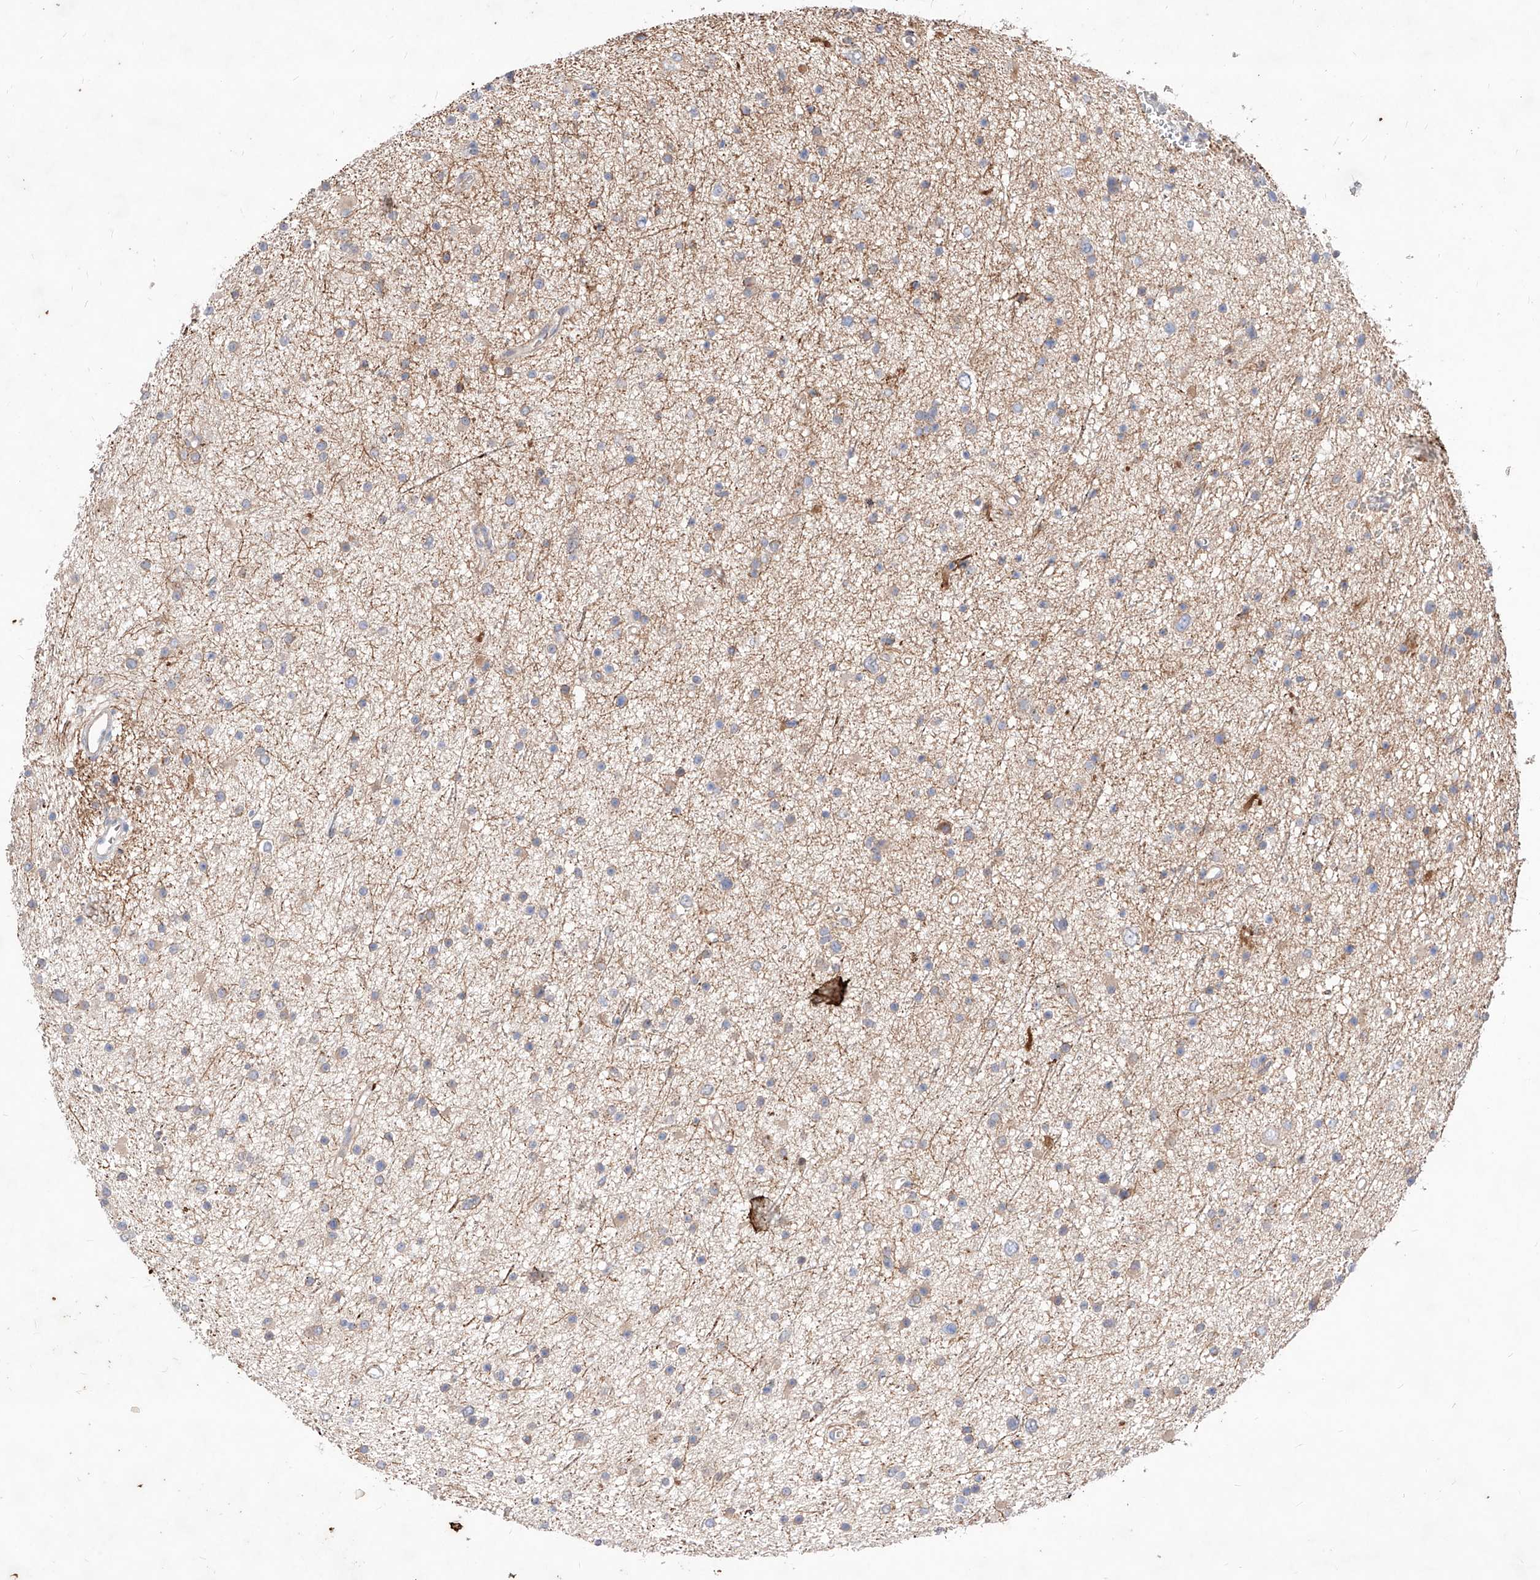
{"staining": {"intensity": "weak", "quantity": "<25%", "location": "cytoplasmic/membranous"}, "tissue": "glioma", "cell_type": "Tumor cells", "image_type": "cancer", "snomed": [{"axis": "morphology", "description": "Glioma, malignant, Low grade"}, {"axis": "topography", "description": "Cerebral cortex"}], "caption": "This is an immunohistochemistry (IHC) histopathology image of human malignant low-grade glioma. There is no positivity in tumor cells.", "gene": "TSNAX", "patient": {"sex": "female", "age": 39}}